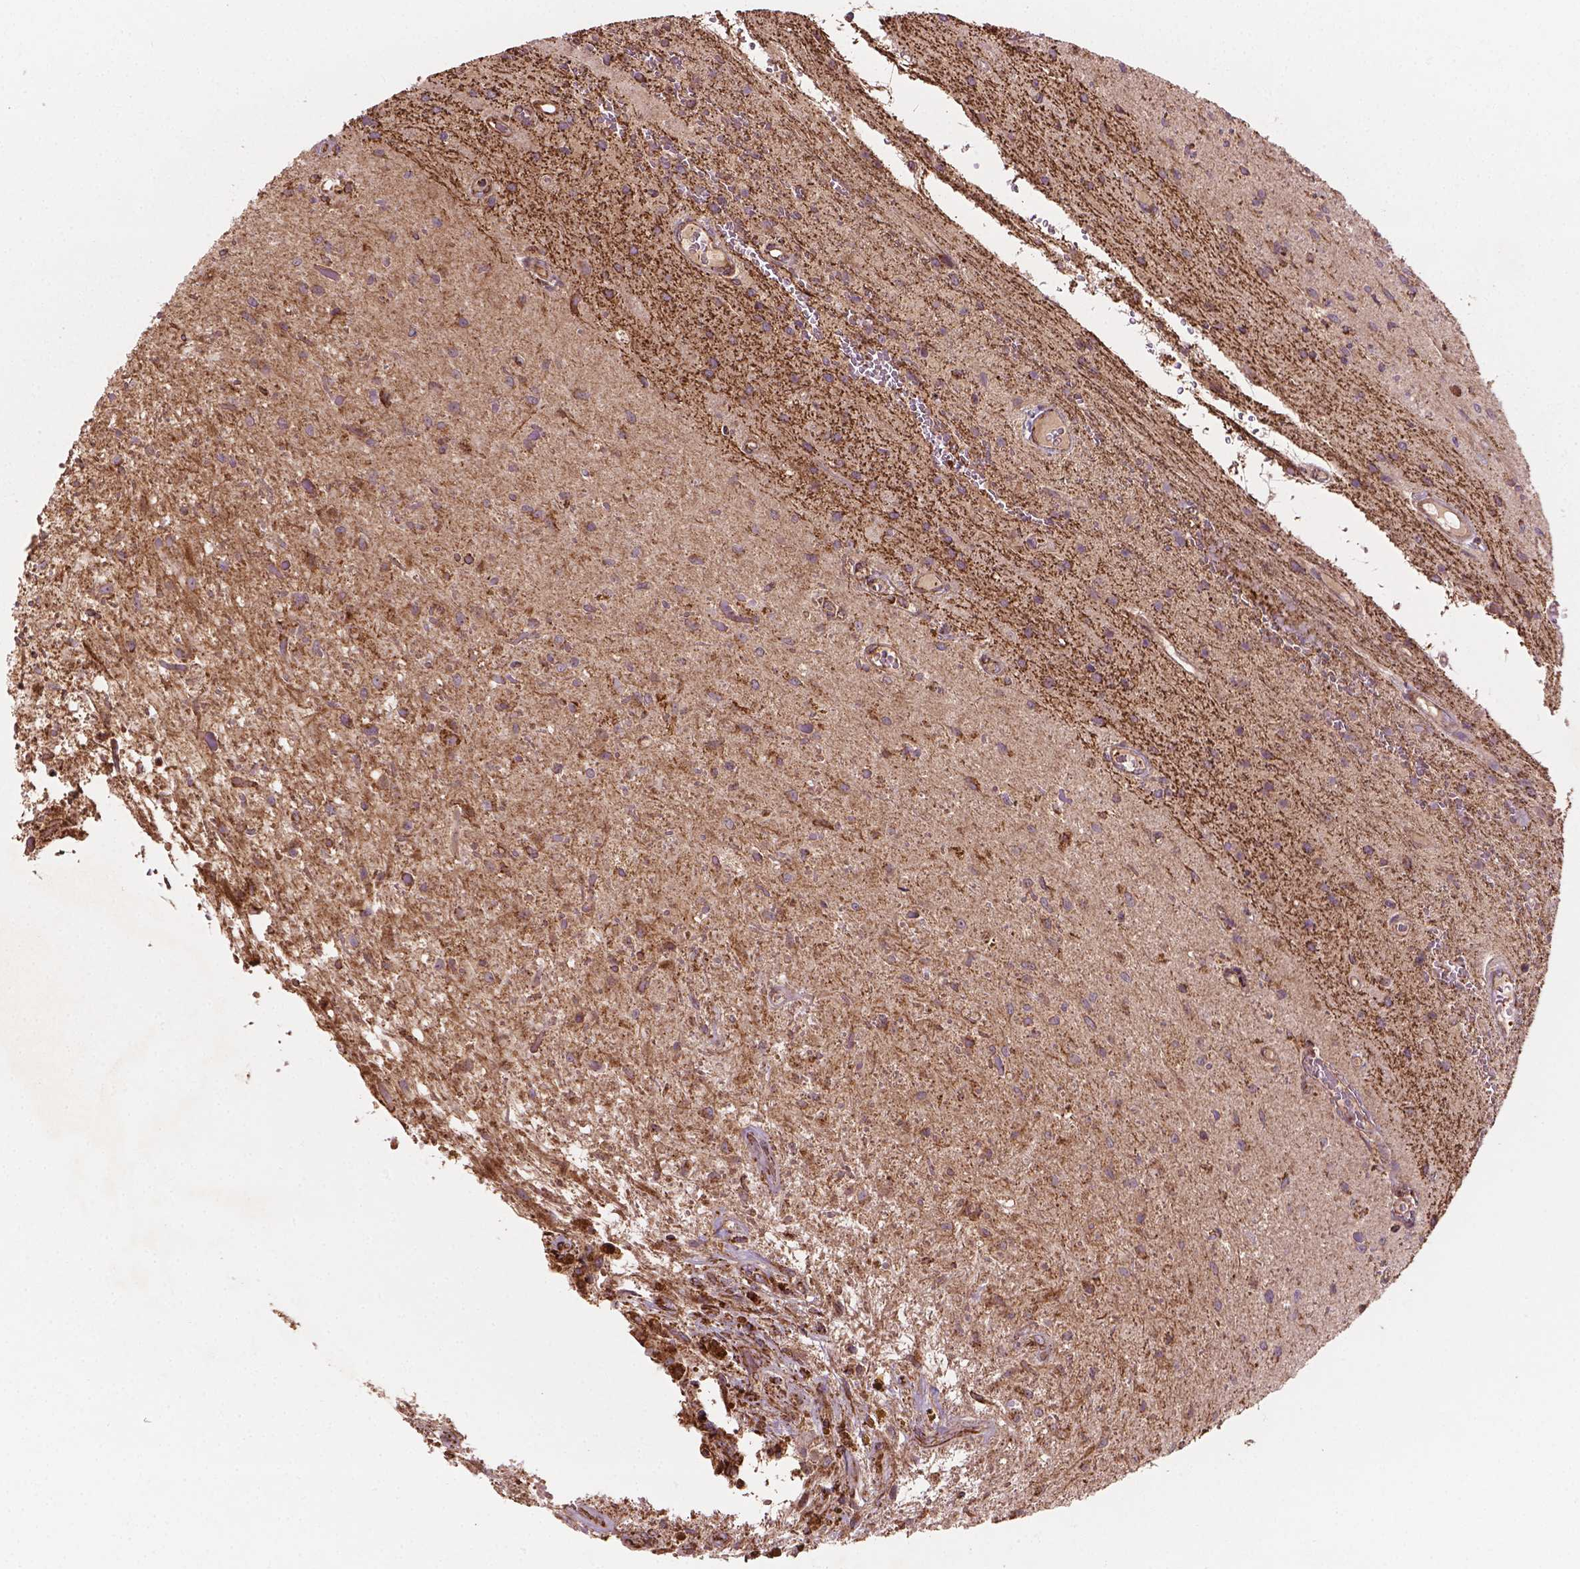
{"staining": {"intensity": "weak", "quantity": ">75%", "location": "cytoplasmic/membranous"}, "tissue": "glioma", "cell_type": "Tumor cells", "image_type": "cancer", "snomed": [{"axis": "morphology", "description": "Glioma, malignant, Low grade"}, {"axis": "topography", "description": "Cerebellum"}], "caption": "The immunohistochemical stain shows weak cytoplasmic/membranous expression in tumor cells of malignant glioma (low-grade) tissue.", "gene": "HS3ST3A1", "patient": {"sex": "female", "age": 14}}